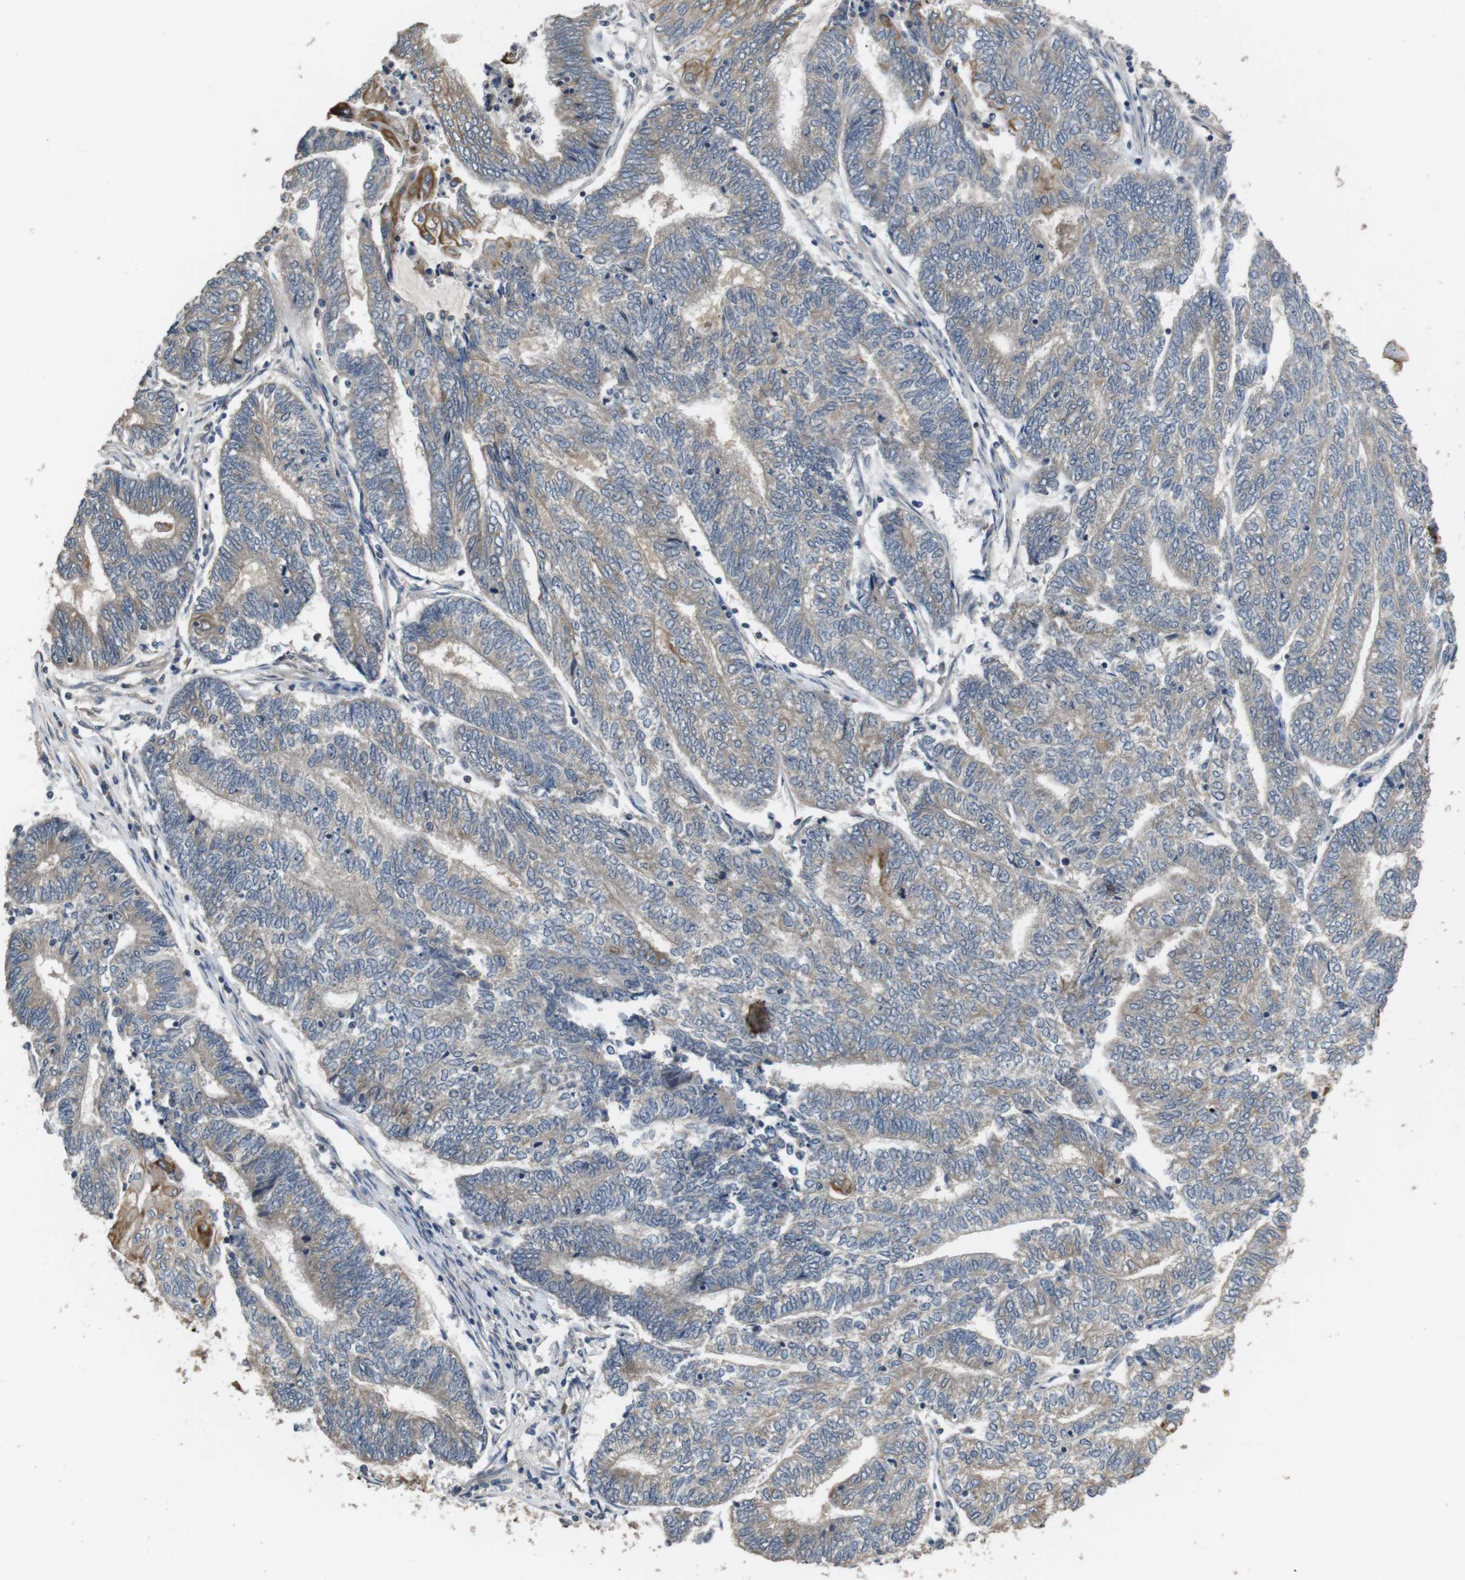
{"staining": {"intensity": "moderate", "quantity": "<25%", "location": "cytoplasmic/membranous"}, "tissue": "endometrial cancer", "cell_type": "Tumor cells", "image_type": "cancer", "snomed": [{"axis": "morphology", "description": "Adenocarcinoma, NOS"}, {"axis": "topography", "description": "Uterus"}, {"axis": "topography", "description": "Endometrium"}], "caption": "Brown immunohistochemical staining in endometrial cancer (adenocarcinoma) displays moderate cytoplasmic/membranous staining in about <25% of tumor cells. (brown staining indicates protein expression, while blue staining denotes nuclei).", "gene": "ADGRL3", "patient": {"sex": "female", "age": 70}}